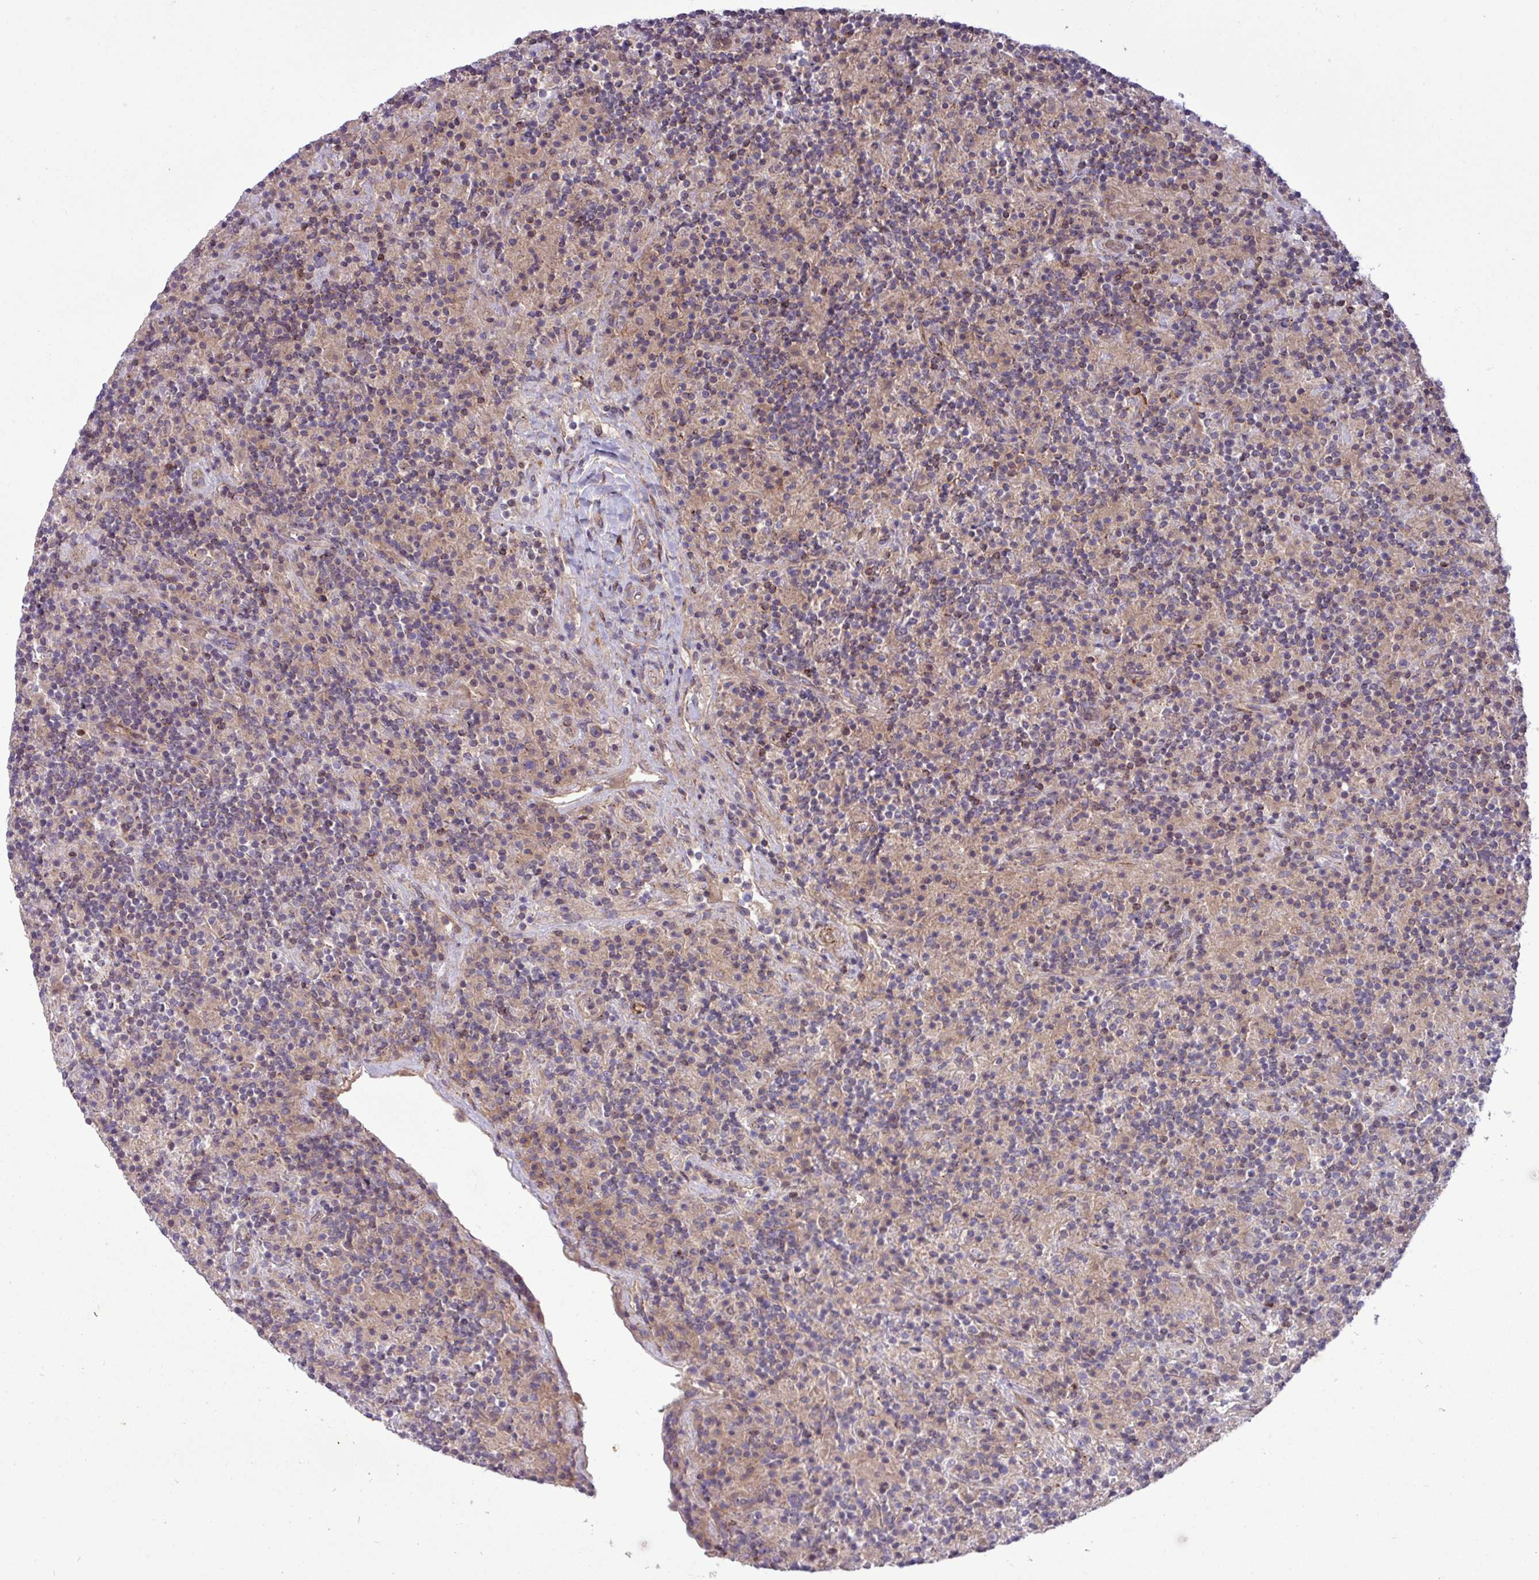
{"staining": {"intensity": "weak", "quantity": "<25%", "location": "nuclear"}, "tissue": "lymphoma", "cell_type": "Tumor cells", "image_type": "cancer", "snomed": [{"axis": "morphology", "description": "Hodgkin's disease, NOS"}, {"axis": "topography", "description": "Lymph node"}], "caption": "Histopathology image shows no protein staining in tumor cells of Hodgkin's disease tissue.", "gene": "CNTRL", "patient": {"sex": "male", "age": 70}}